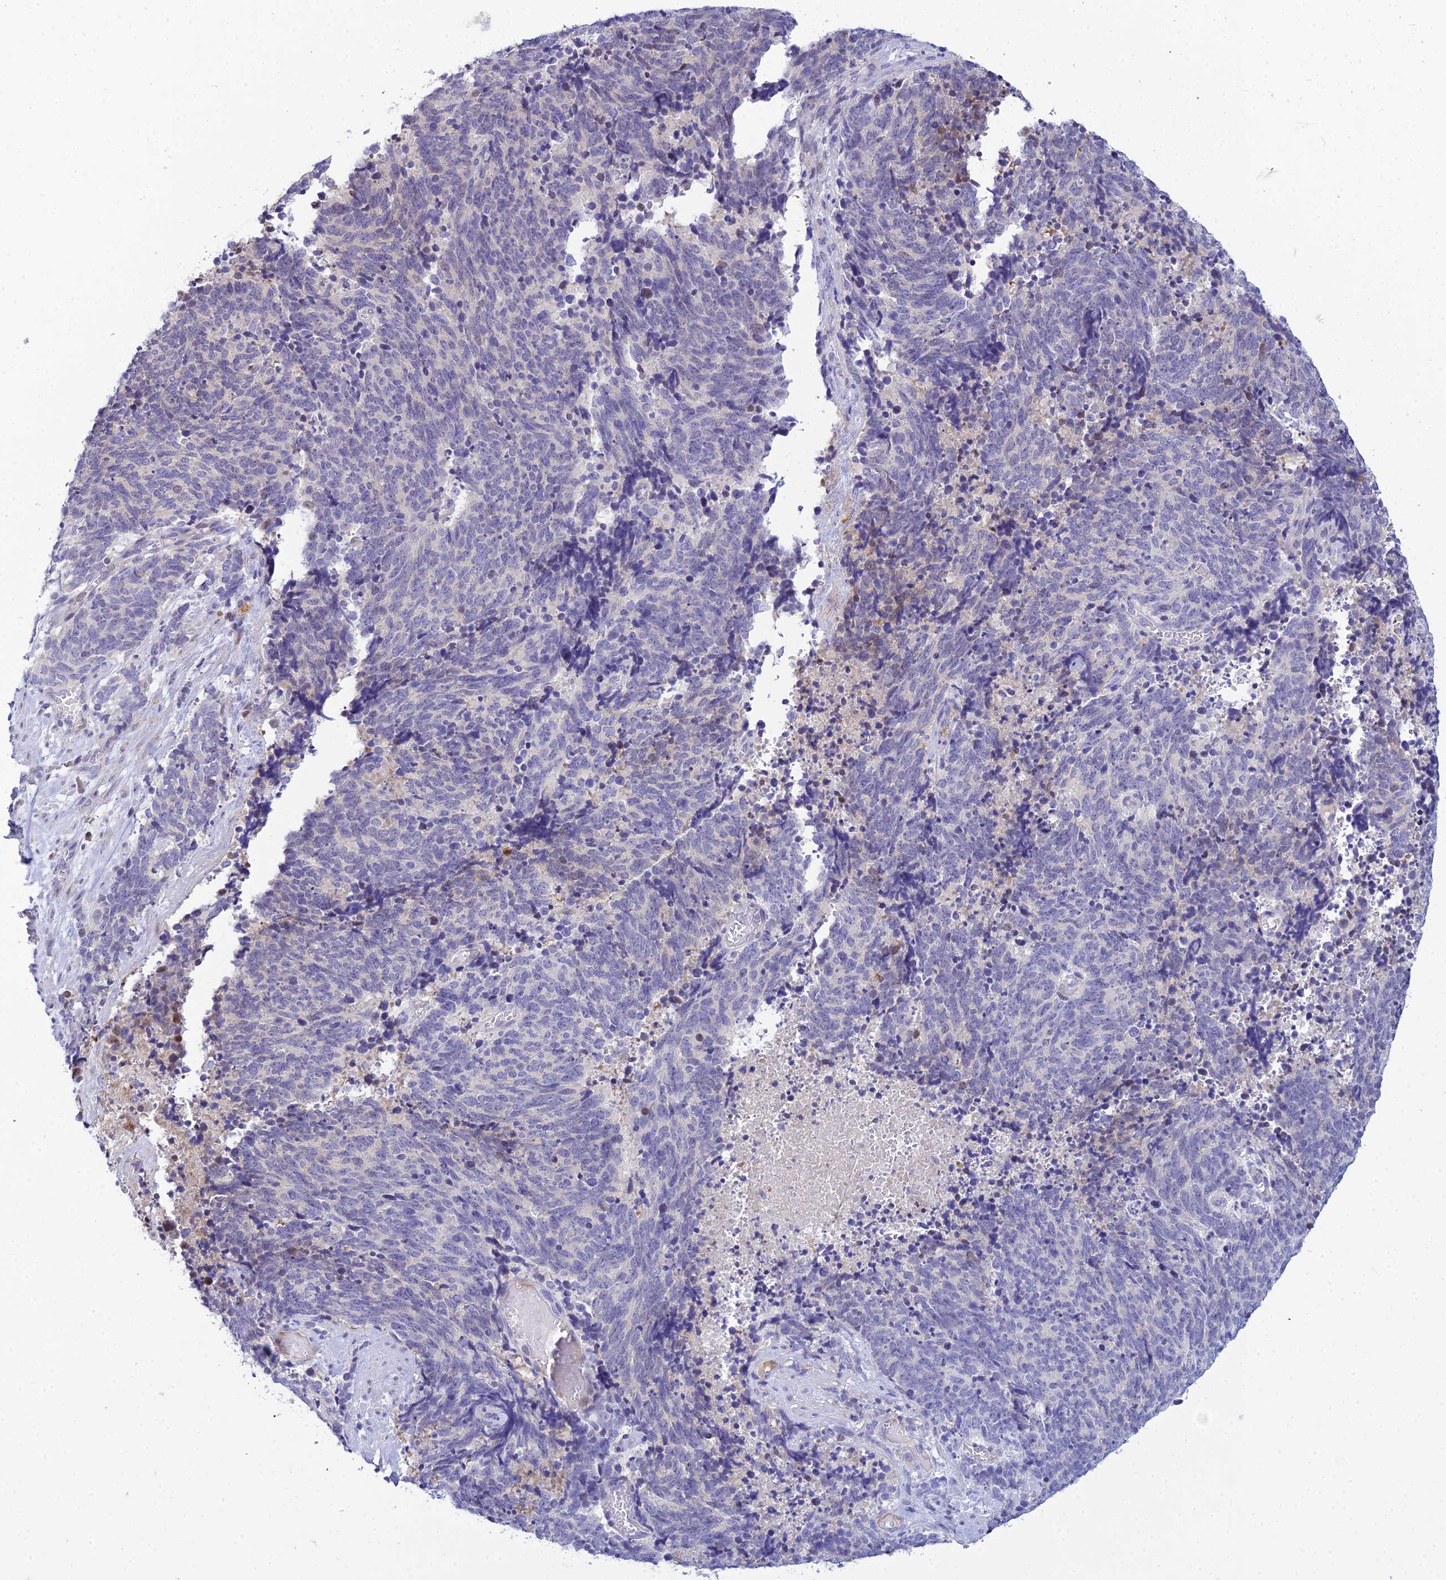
{"staining": {"intensity": "negative", "quantity": "none", "location": "none"}, "tissue": "cervical cancer", "cell_type": "Tumor cells", "image_type": "cancer", "snomed": [{"axis": "morphology", "description": "Squamous cell carcinoma, NOS"}, {"axis": "topography", "description": "Cervix"}], "caption": "DAB immunohistochemical staining of cervical cancer (squamous cell carcinoma) reveals no significant staining in tumor cells.", "gene": "ZMIZ1", "patient": {"sex": "female", "age": 29}}